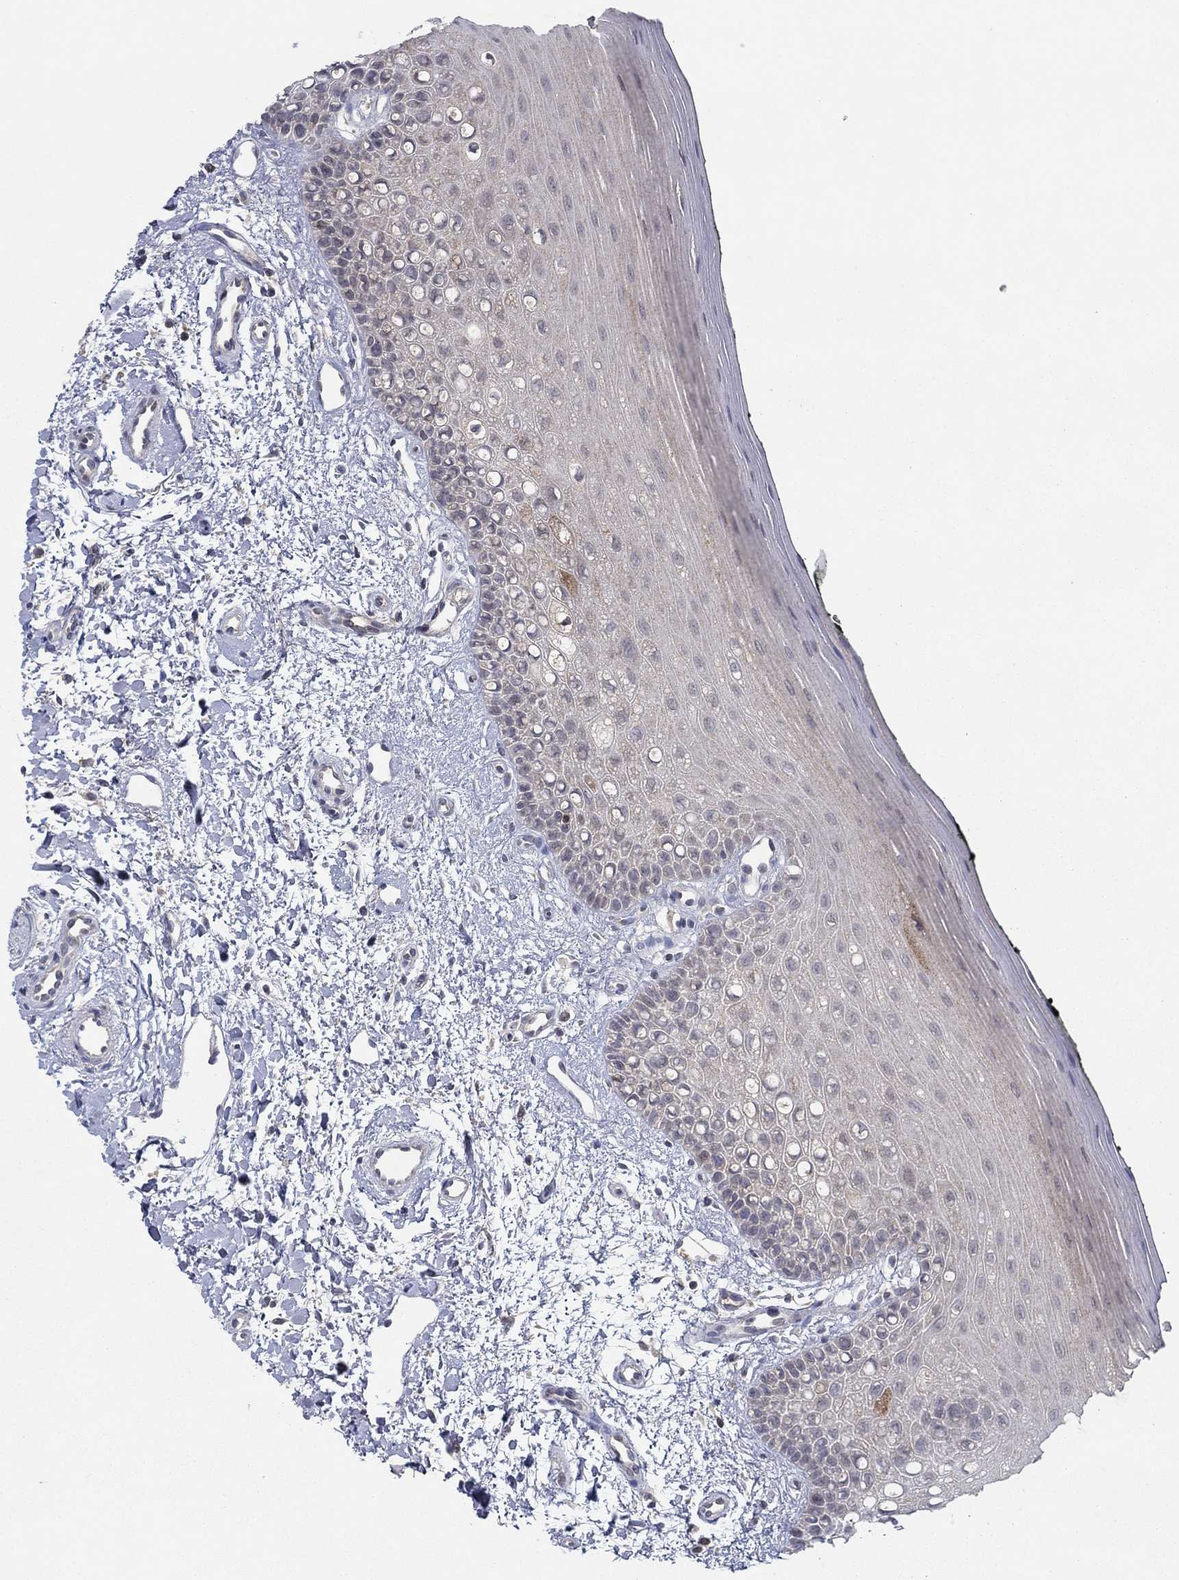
{"staining": {"intensity": "moderate", "quantity": "<25%", "location": "cytoplasmic/membranous"}, "tissue": "oral mucosa", "cell_type": "Squamous epithelial cells", "image_type": "normal", "snomed": [{"axis": "morphology", "description": "Normal tissue, NOS"}, {"axis": "topography", "description": "Oral tissue"}], "caption": "Moderate cytoplasmic/membranous protein staining is seen in approximately <25% of squamous epithelial cells in oral mucosa. (IHC, brightfield microscopy, high magnification).", "gene": "IL4", "patient": {"sex": "female", "age": 78}}